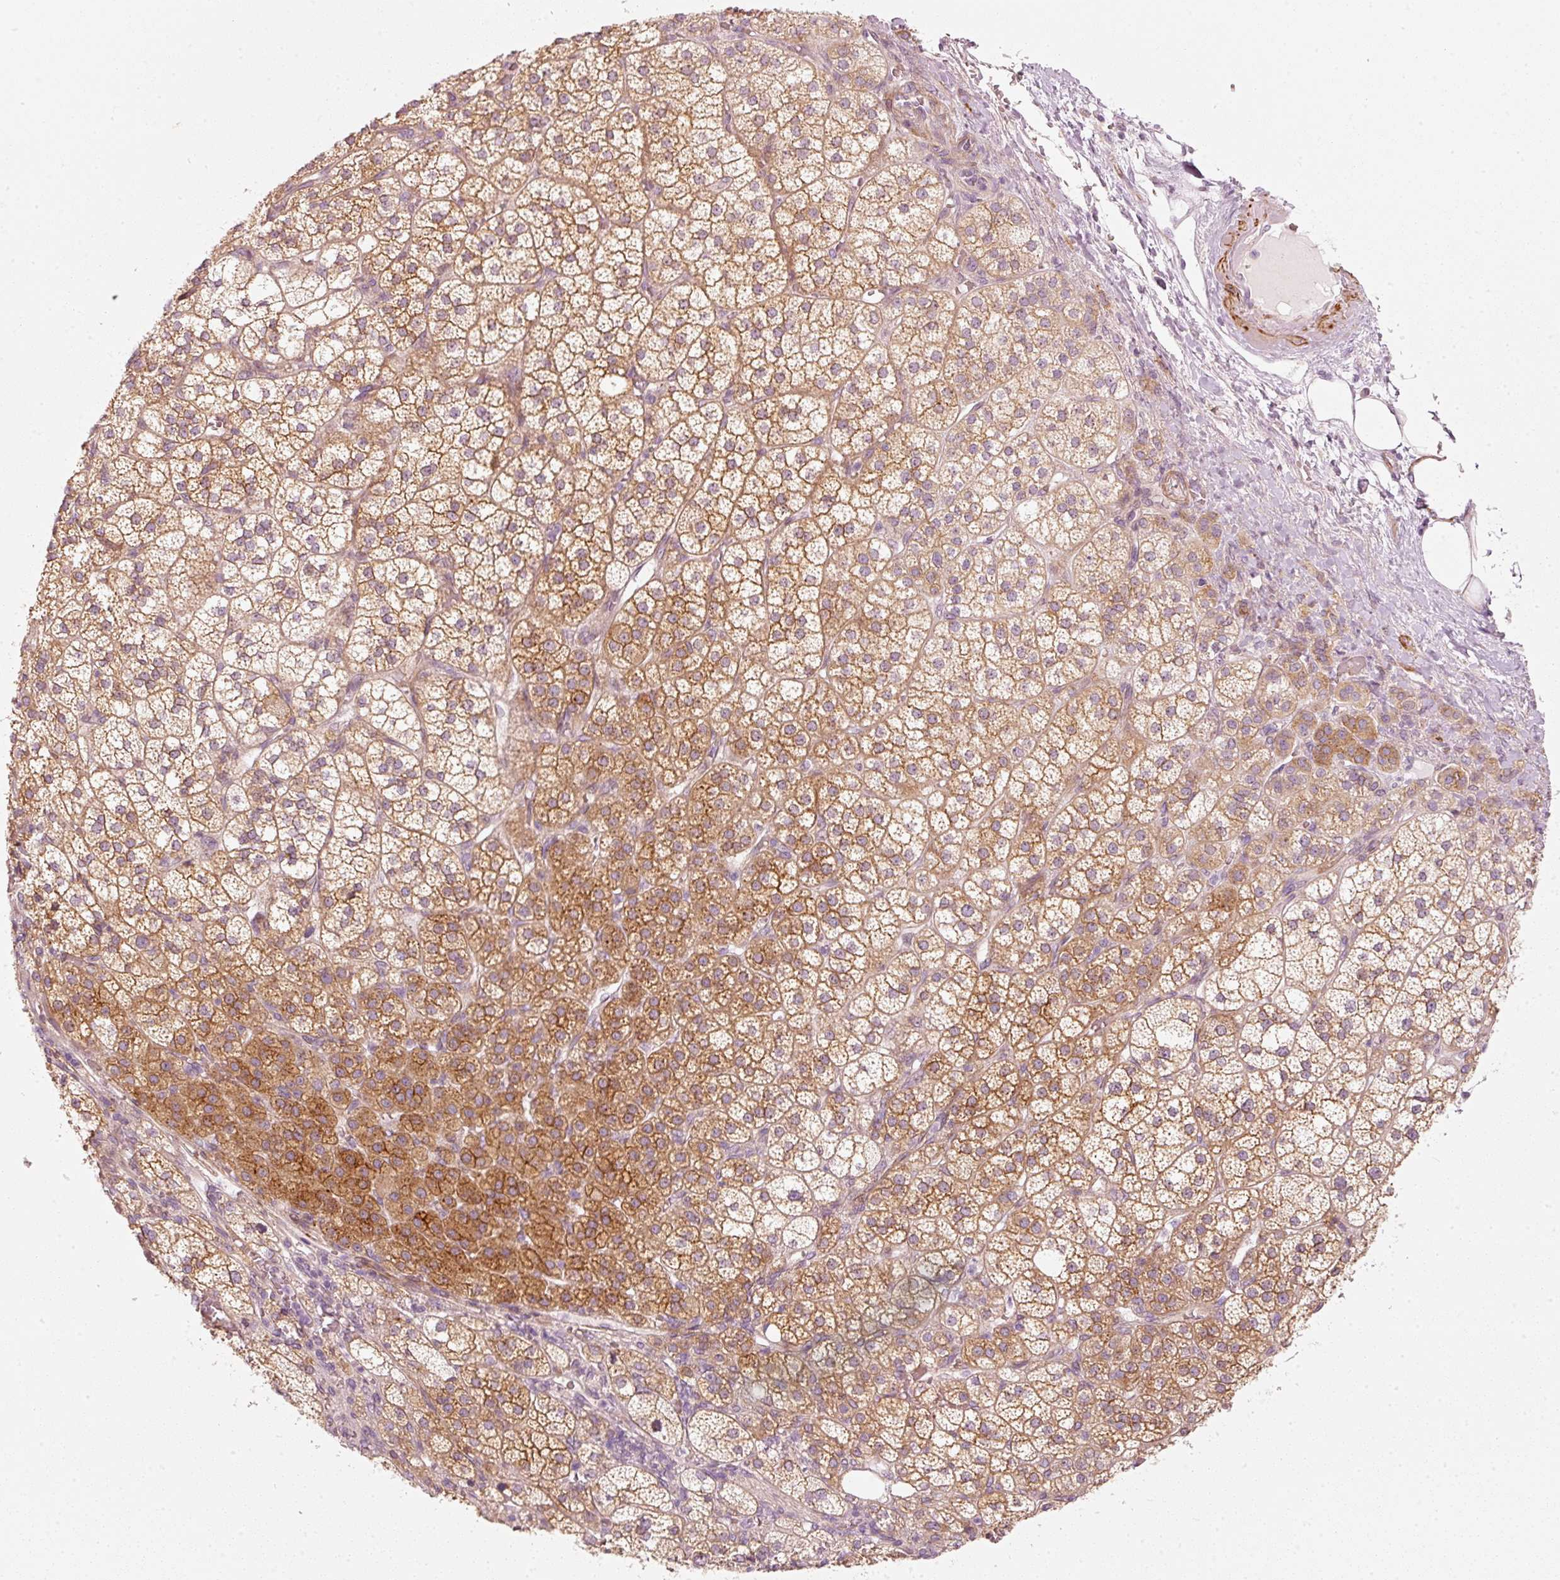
{"staining": {"intensity": "strong", "quantity": ">75%", "location": "cytoplasmic/membranous"}, "tissue": "adrenal gland", "cell_type": "Glandular cells", "image_type": "normal", "snomed": [{"axis": "morphology", "description": "Normal tissue, NOS"}, {"axis": "topography", "description": "Adrenal gland"}], "caption": "DAB (3,3'-diaminobenzidine) immunohistochemical staining of normal human adrenal gland displays strong cytoplasmic/membranous protein expression in about >75% of glandular cells. Using DAB (3,3'-diaminobenzidine) (brown) and hematoxylin (blue) stains, captured at high magnification using brightfield microscopy.", "gene": "KCNQ1", "patient": {"sex": "female", "age": 60}}